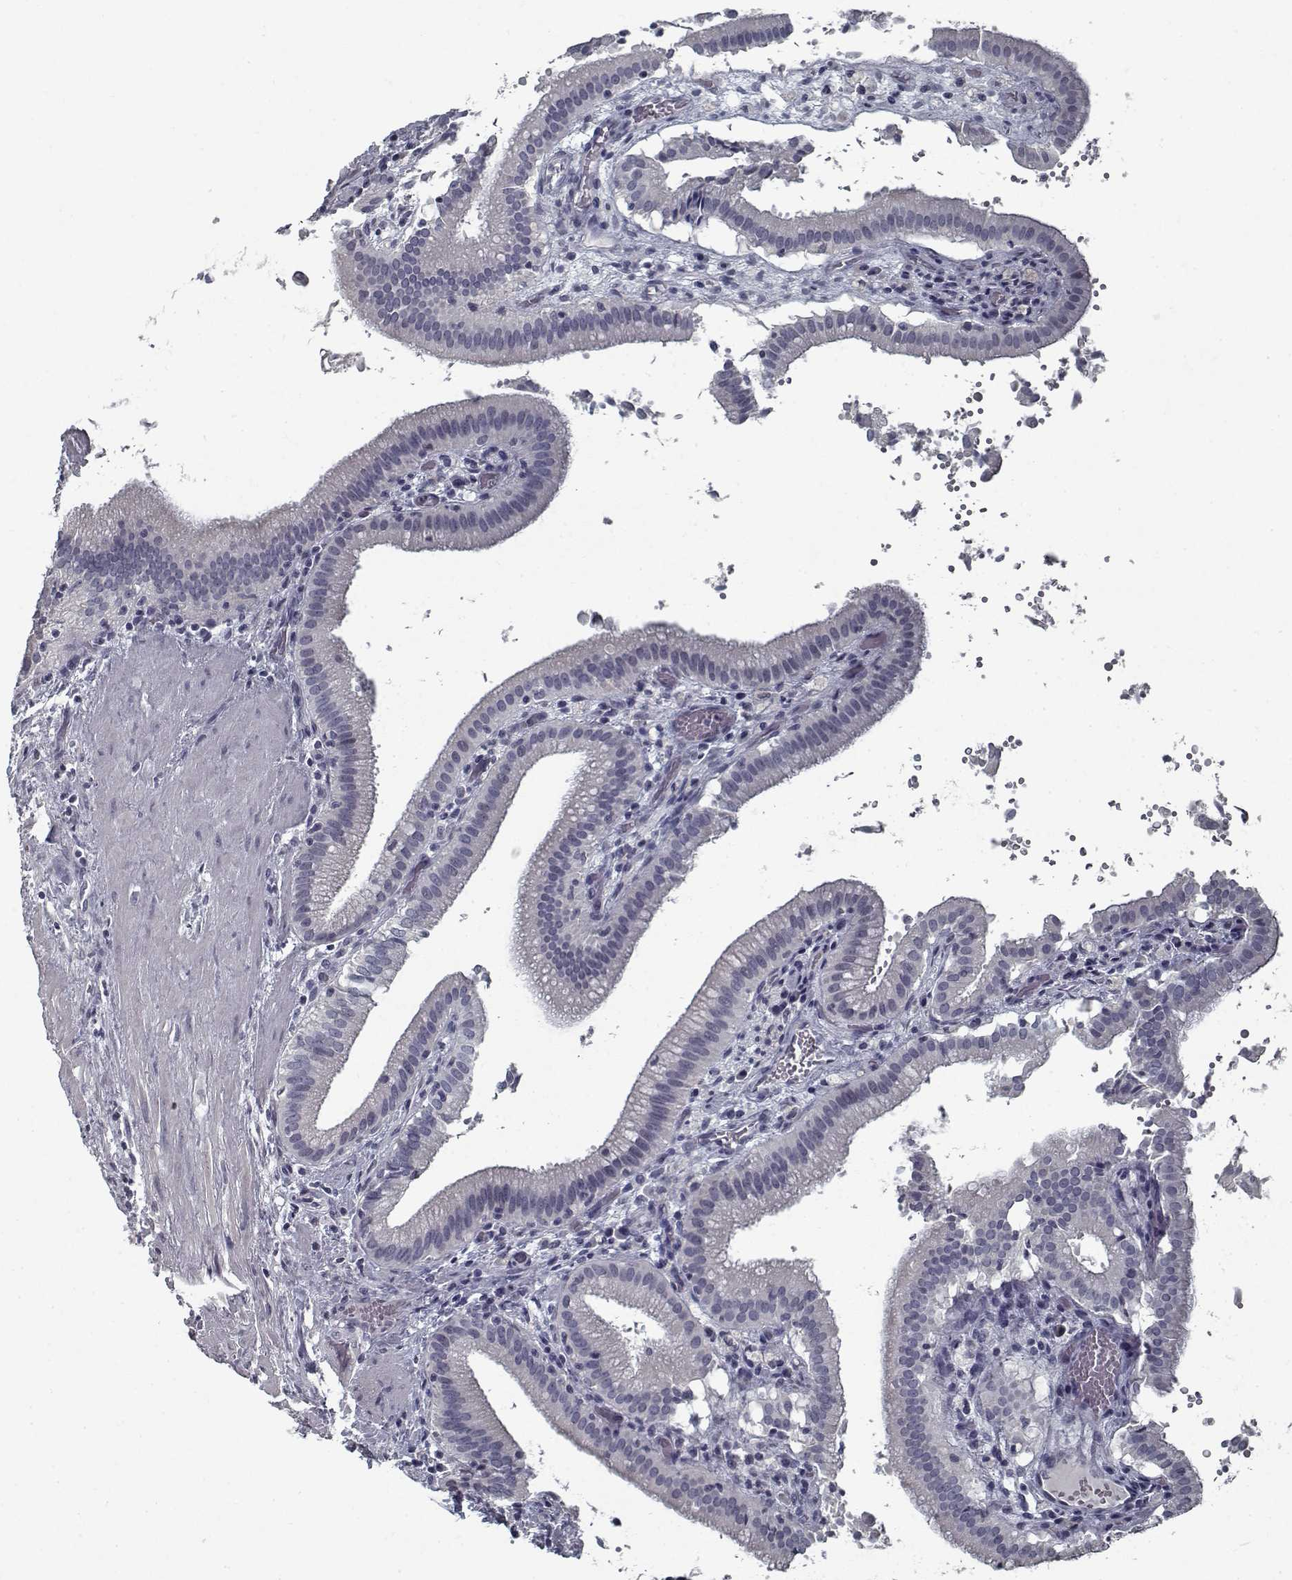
{"staining": {"intensity": "negative", "quantity": "none", "location": "none"}, "tissue": "gallbladder", "cell_type": "Glandular cells", "image_type": "normal", "snomed": [{"axis": "morphology", "description": "Normal tissue, NOS"}, {"axis": "topography", "description": "Gallbladder"}], "caption": "A high-resolution image shows IHC staining of benign gallbladder, which displays no significant expression in glandular cells. The staining is performed using DAB brown chromogen with nuclei counter-stained in using hematoxylin.", "gene": "GAD2", "patient": {"sex": "male", "age": 42}}